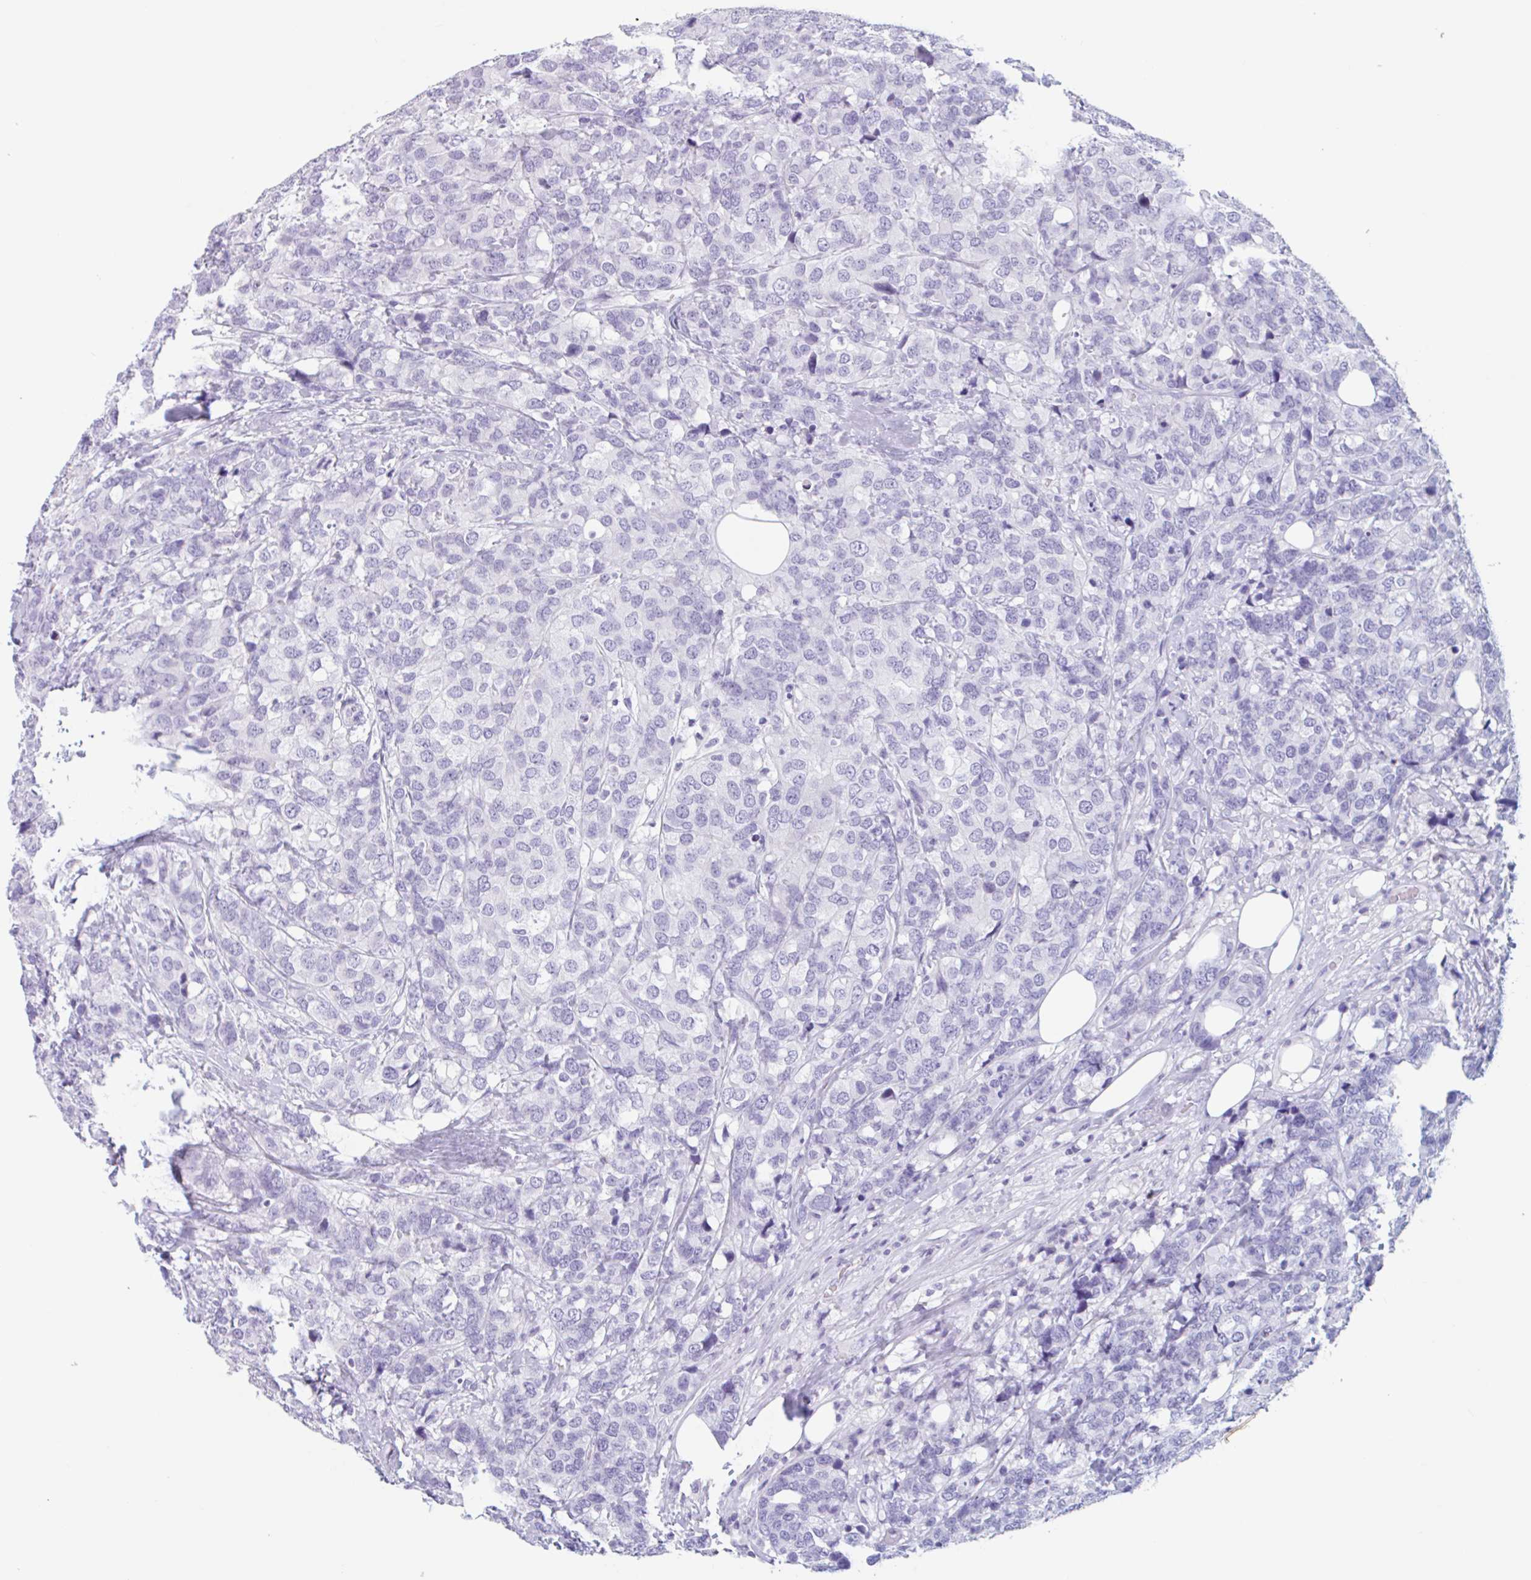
{"staining": {"intensity": "negative", "quantity": "none", "location": "none"}, "tissue": "breast cancer", "cell_type": "Tumor cells", "image_type": "cancer", "snomed": [{"axis": "morphology", "description": "Lobular carcinoma"}, {"axis": "topography", "description": "Breast"}], "caption": "Lobular carcinoma (breast) stained for a protein using IHC demonstrates no expression tumor cells.", "gene": "EMC4", "patient": {"sex": "female", "age": 59}}